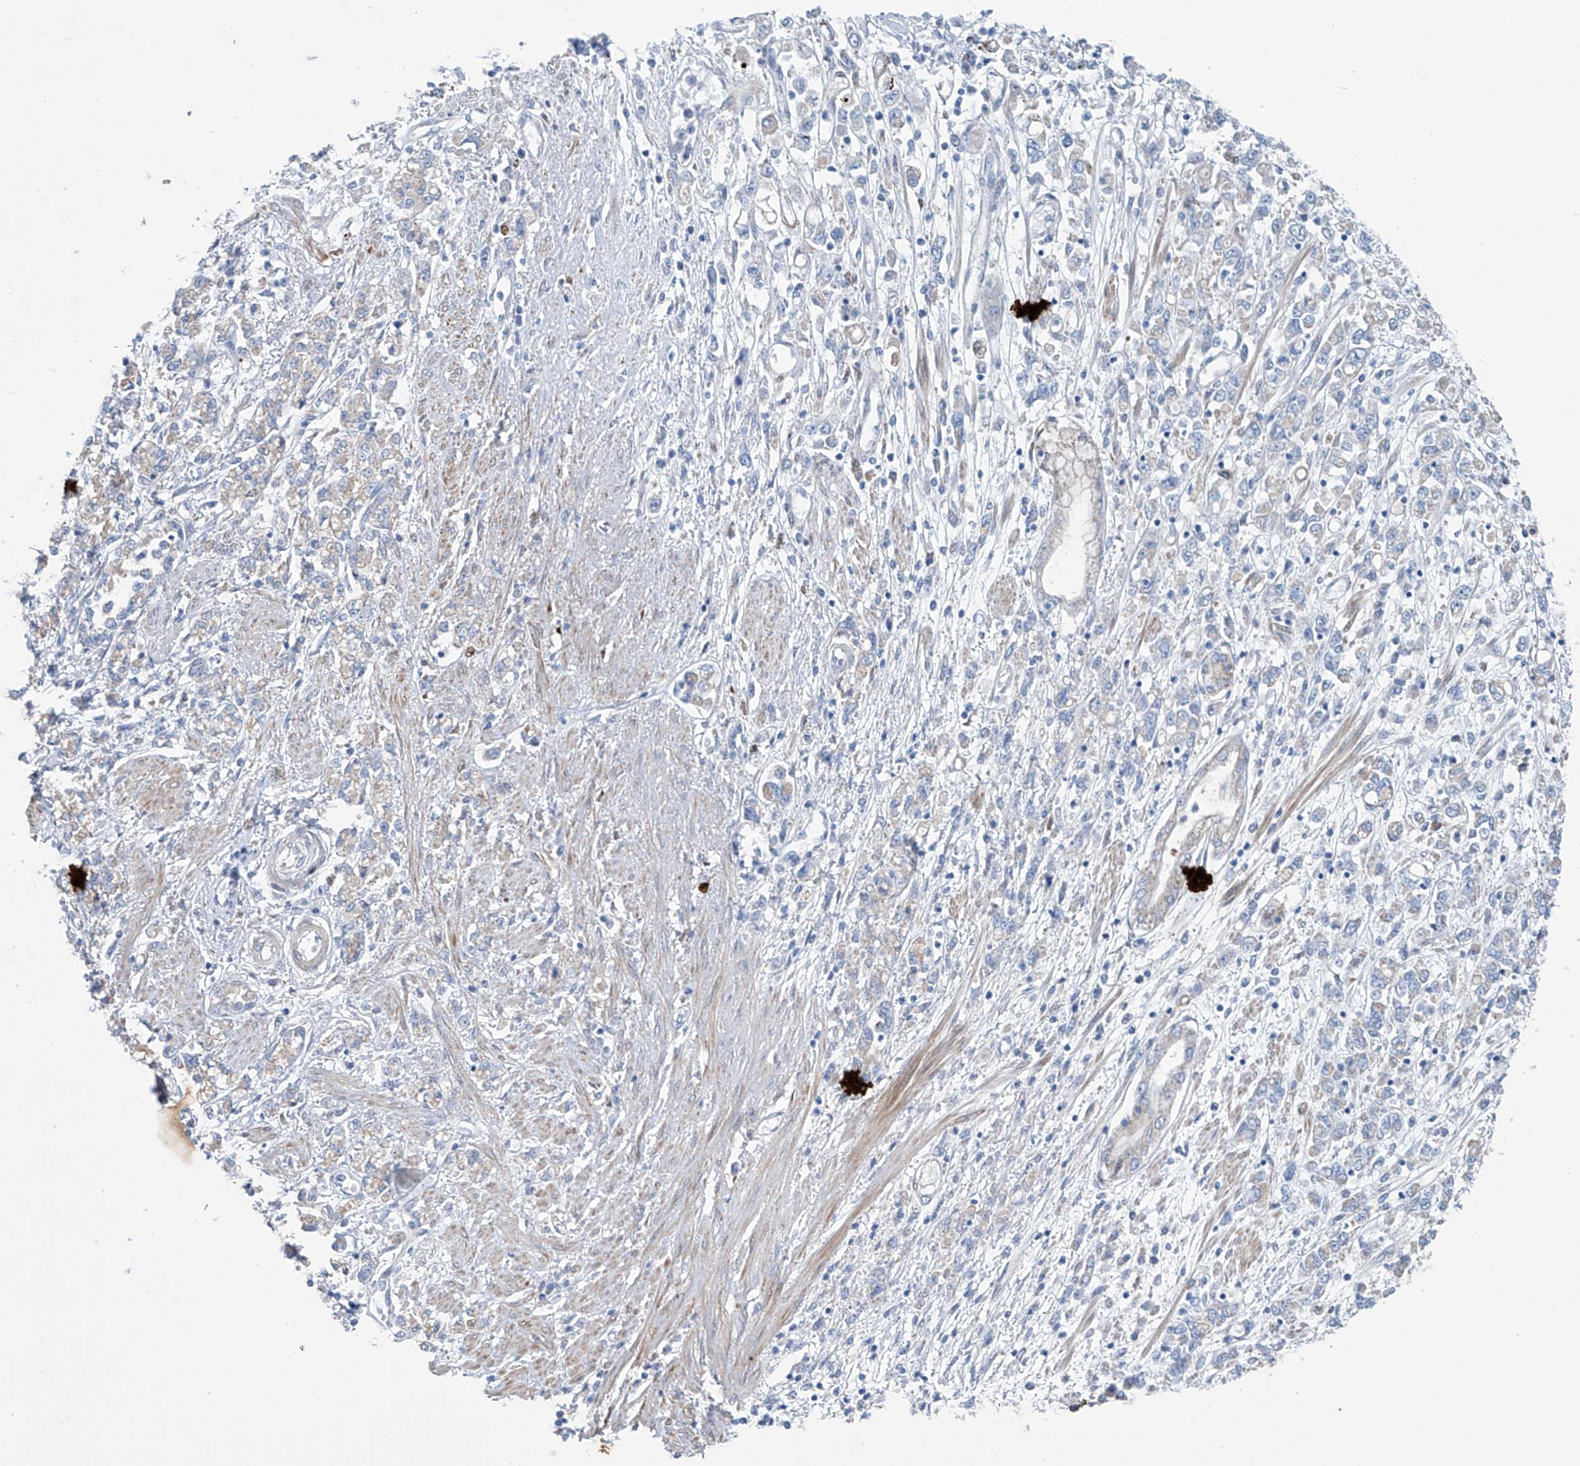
{"staining": {"intensity": "moderate", "quantity": "25%-75%", "location": "cytoplasmic/membranous"}, "tissue": "stomach cancer", "cell_type": "Tumor cells", "image_type": "cancer", "snomed": [{"axis": "morphology", "description": "Adenocarcinoma, NOS"}, {"axis": "topography", "description": "Stomach"}], "caption": "IHC histopathology image of human stomach cancer stained for a protein (brown), which exhibits medium levels of moderate cytoplasmic/membranous staining in approximately 25%-75% of tumor cells.", "gene": "ALDH6A1", "patient": {"sex": "female", "age": 76}}